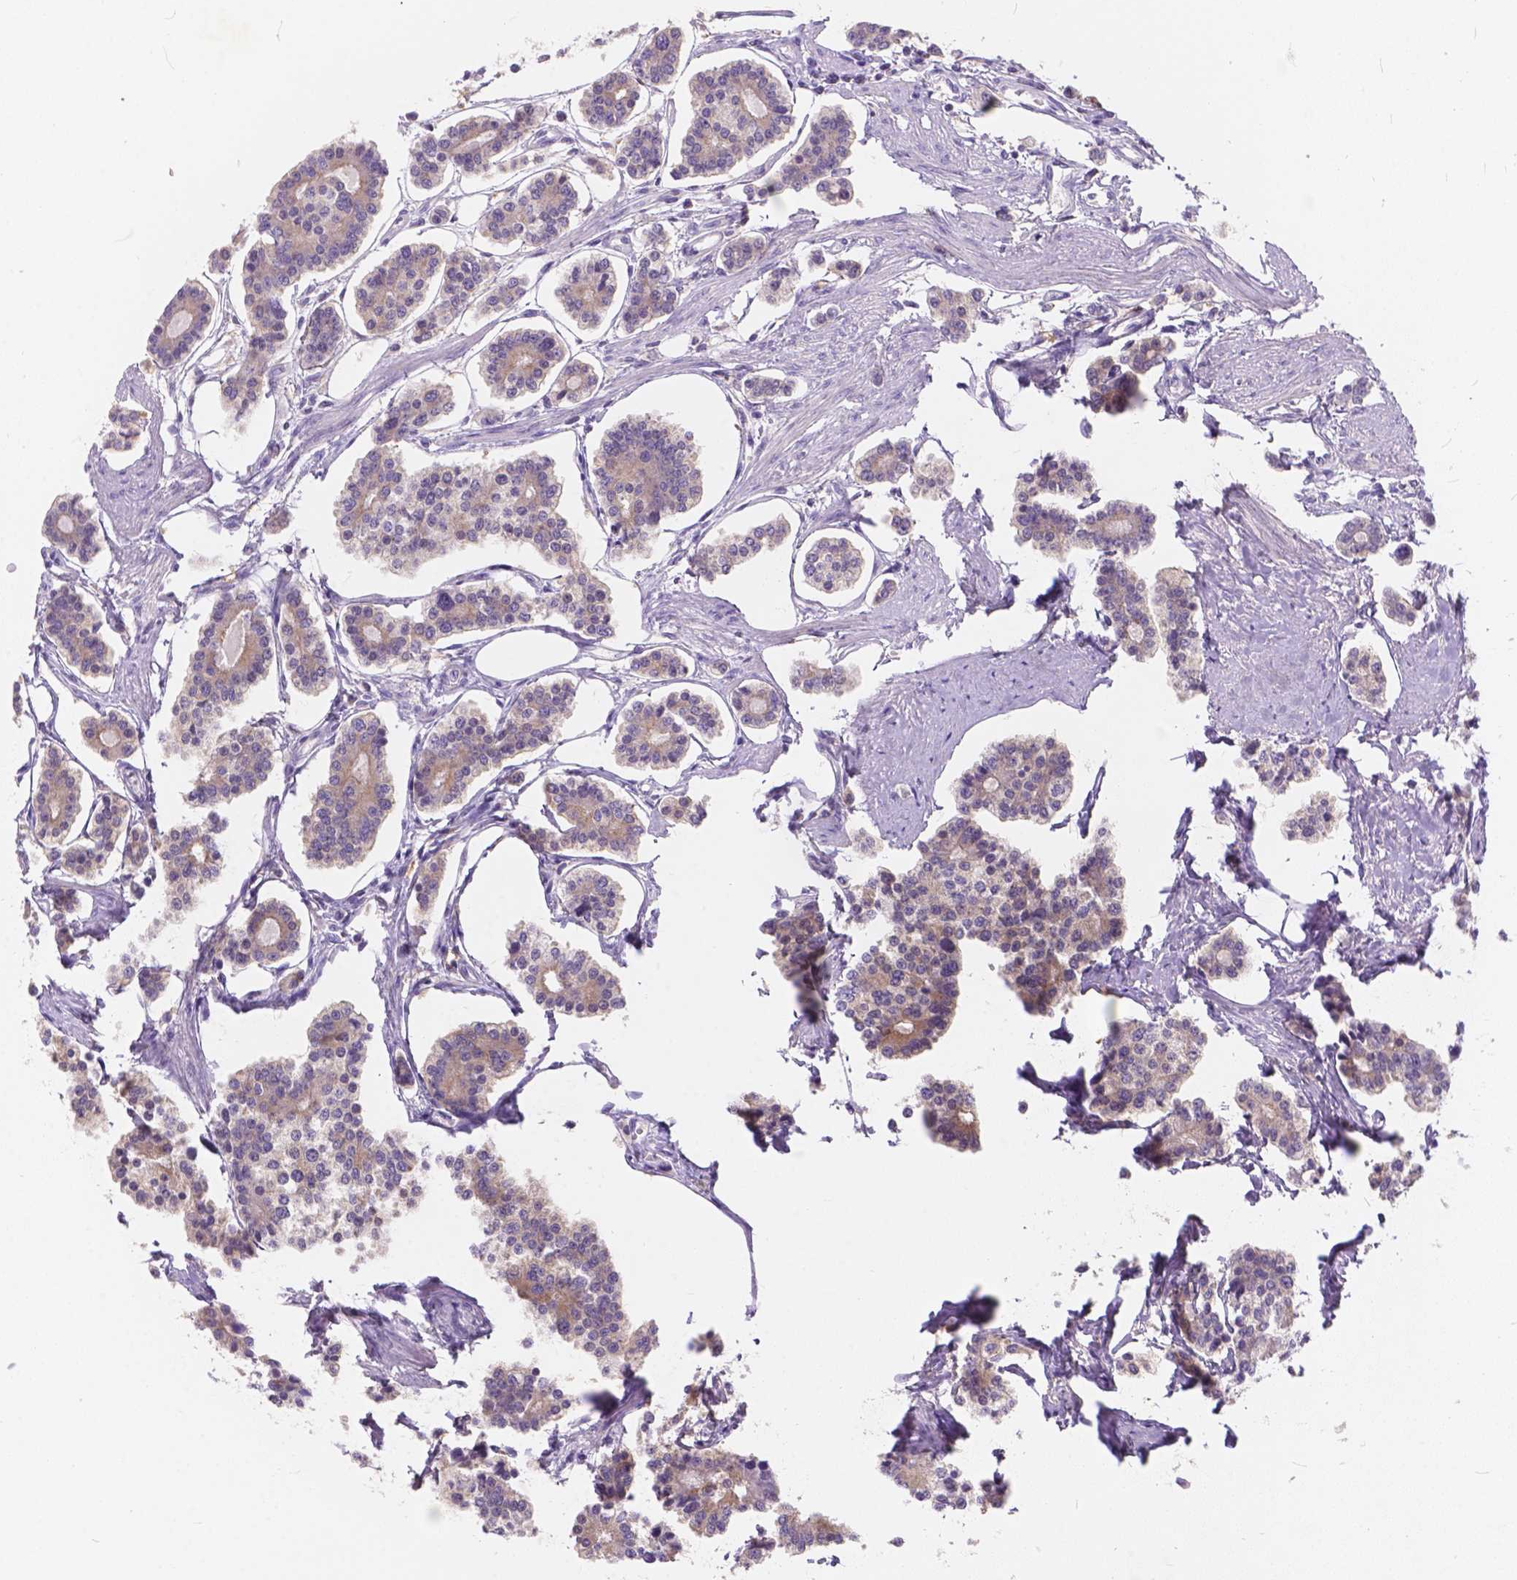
{"staining": {"intensity": "weak", "quantity": ">75%", "location": "cytoplasmic/membranous"}, "tissue": "carcinoid", "cell_type": "Tumor cells", "image_type": "cancer", "snomed": [{"axis": "morphology", "description": "Carcinoid, malignant, NOS"}, {"axis": "topography", "description": "Small intestine"}], "caption": "Immunohistochemical staining of malignant carcinoid displays low levels of weak cytoplasmic/membranous protein staining in approximately >75% of tumor cells.", "gene": "PEX11G", "patient": {"sex": "female", "age": 65}}